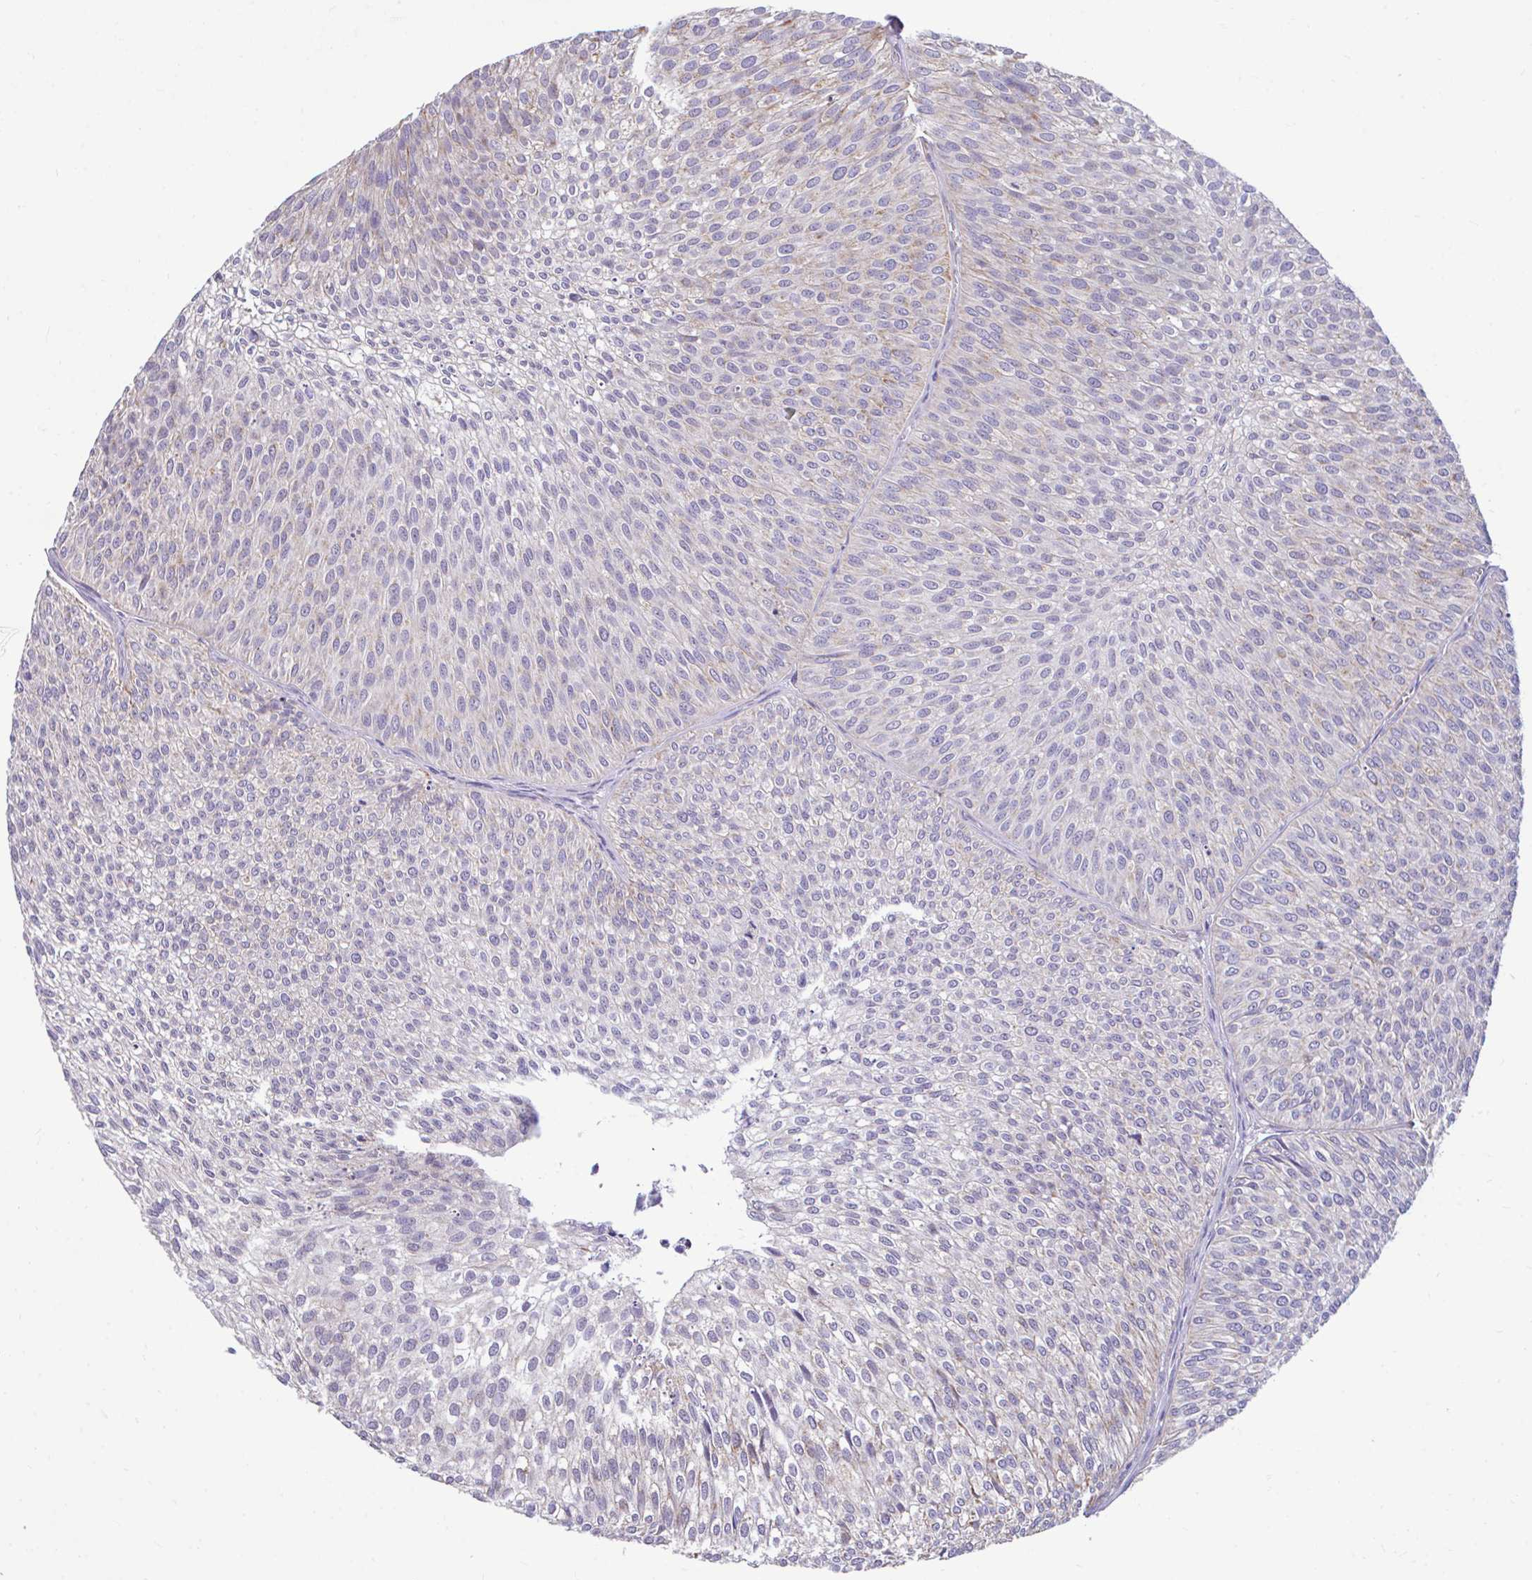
{"staining": {"intensity": "negative", "quantity": "none", "location": "none"}, "tissue": "urothelial cancer", "cell_type": "Tumor cells", "image_type": "cancer", "snomed": [{"axis": "morphology", "description": "Urothelial carcinoma, Low grade"}, {"axis": "topography", "description": "Urinary bladder"}], "caption": "This histopathology image is of urothelial carcinoma (low-grade) stained with IHC to label a protein in brown with the nuclei are counter-stained blue. There is no positivity in tumor cells. (Brightfield microscopy of DAB (3,3'-diaminobenzidine) immunohistochemistry at high magnification).", "gene": "SARS2", "patient": {"sex": "male", "age": 91}}